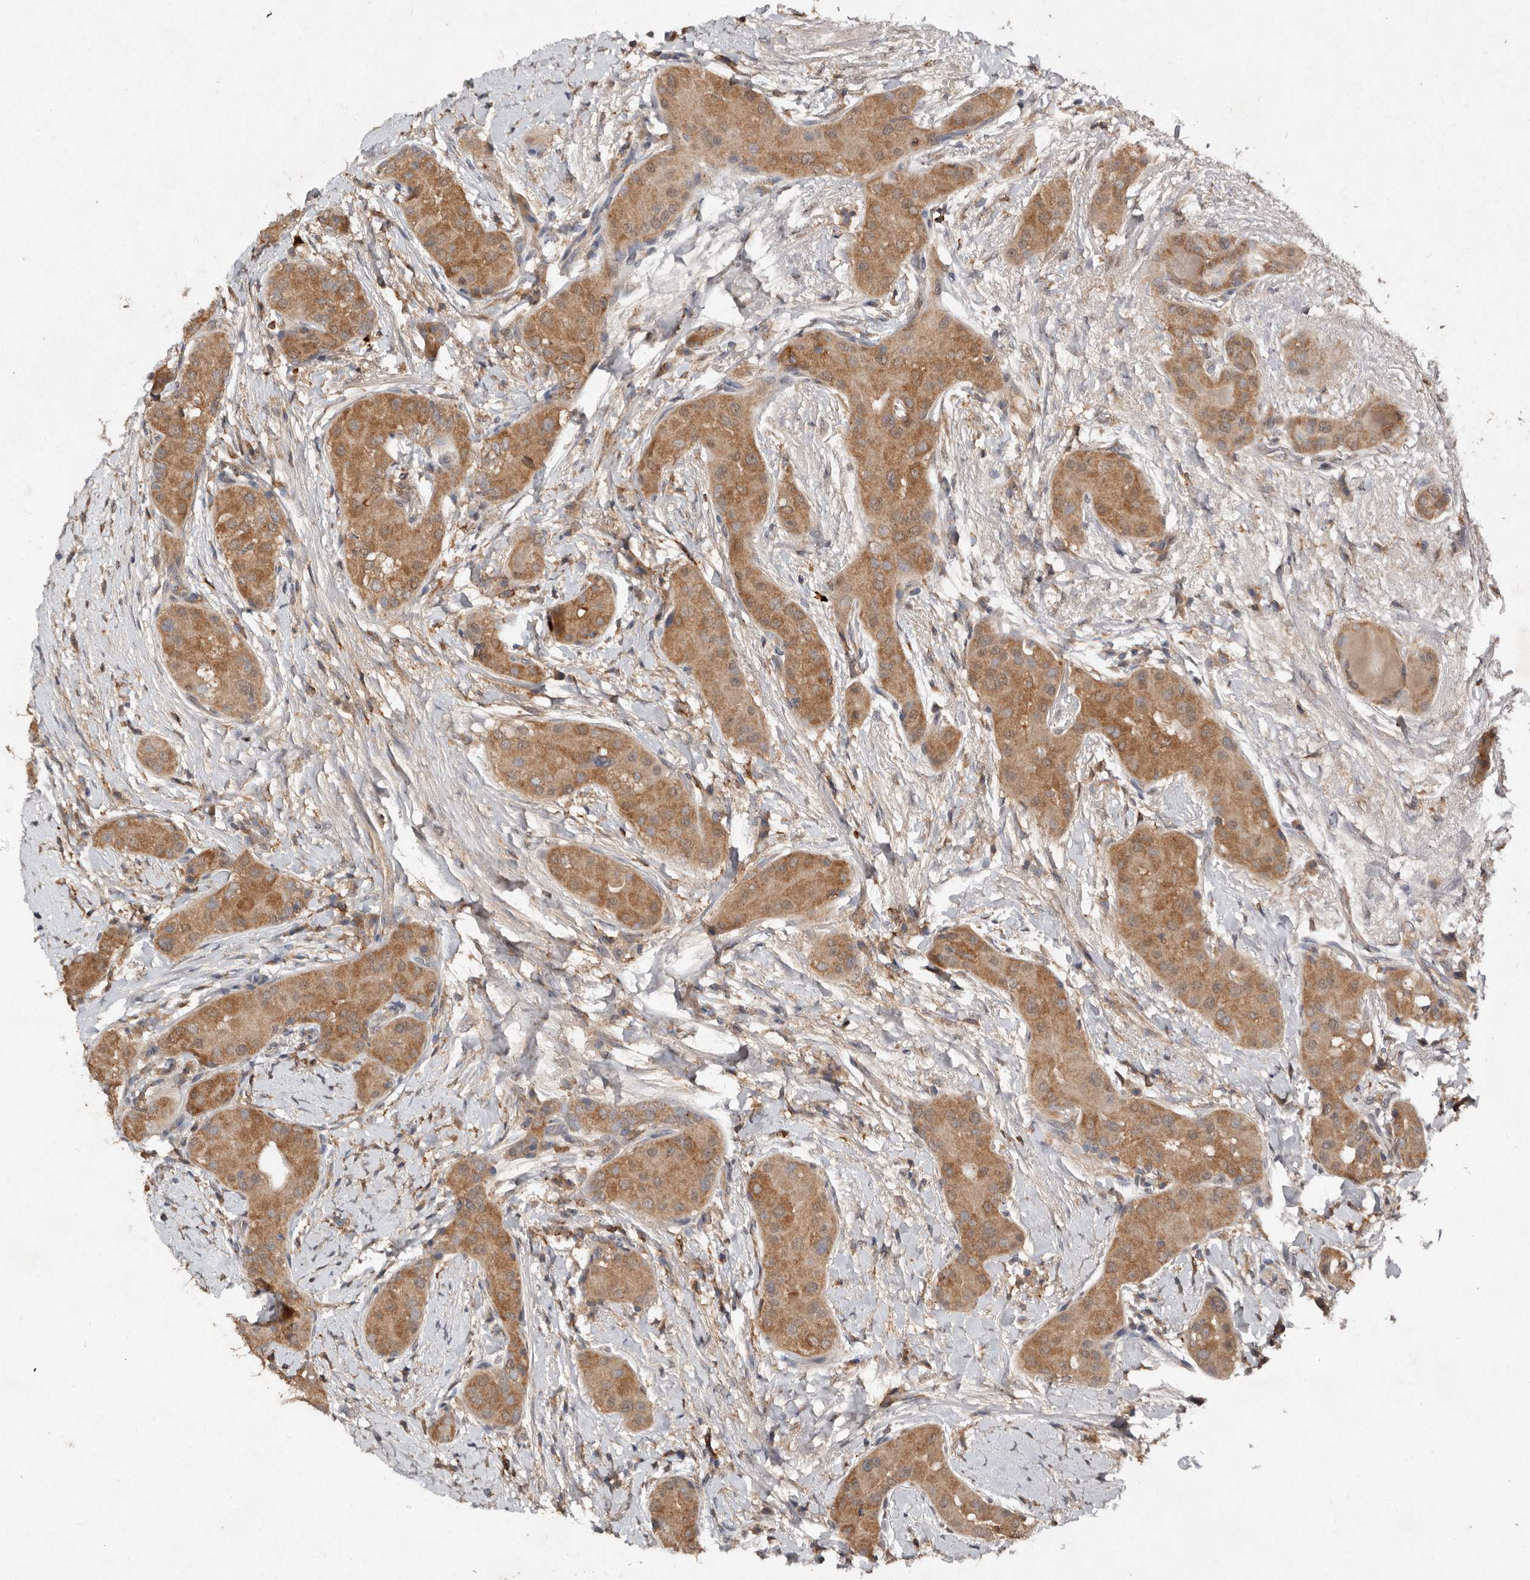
{"staining": {"intensity": "moderate", "quantity": ">75%", "location": "cytoplasmic/membranous"}, "tissue": "thyroid cancer", "cell_type": "Tumor cells", "image_type": "cancer", "snomed": [{"axis": "morphology", "description": "Papillary adenocarcinoma, NOS"}, {"axis": "topography", "description": "Thyroid gland"}], "caption": "Tumor cells display moderate cytoplasmic/membranous expression in about >75% of cells in thyroid cancer (papillary adenocarcinoma). Using DAB (3,3'-diaminobenzidine) (brown) and hematoxylin (blue) stains, captured at high magnification using brightfield microscopy.", "gene": "EDEM1", "patient": {"sex": "male", "age": 33}}